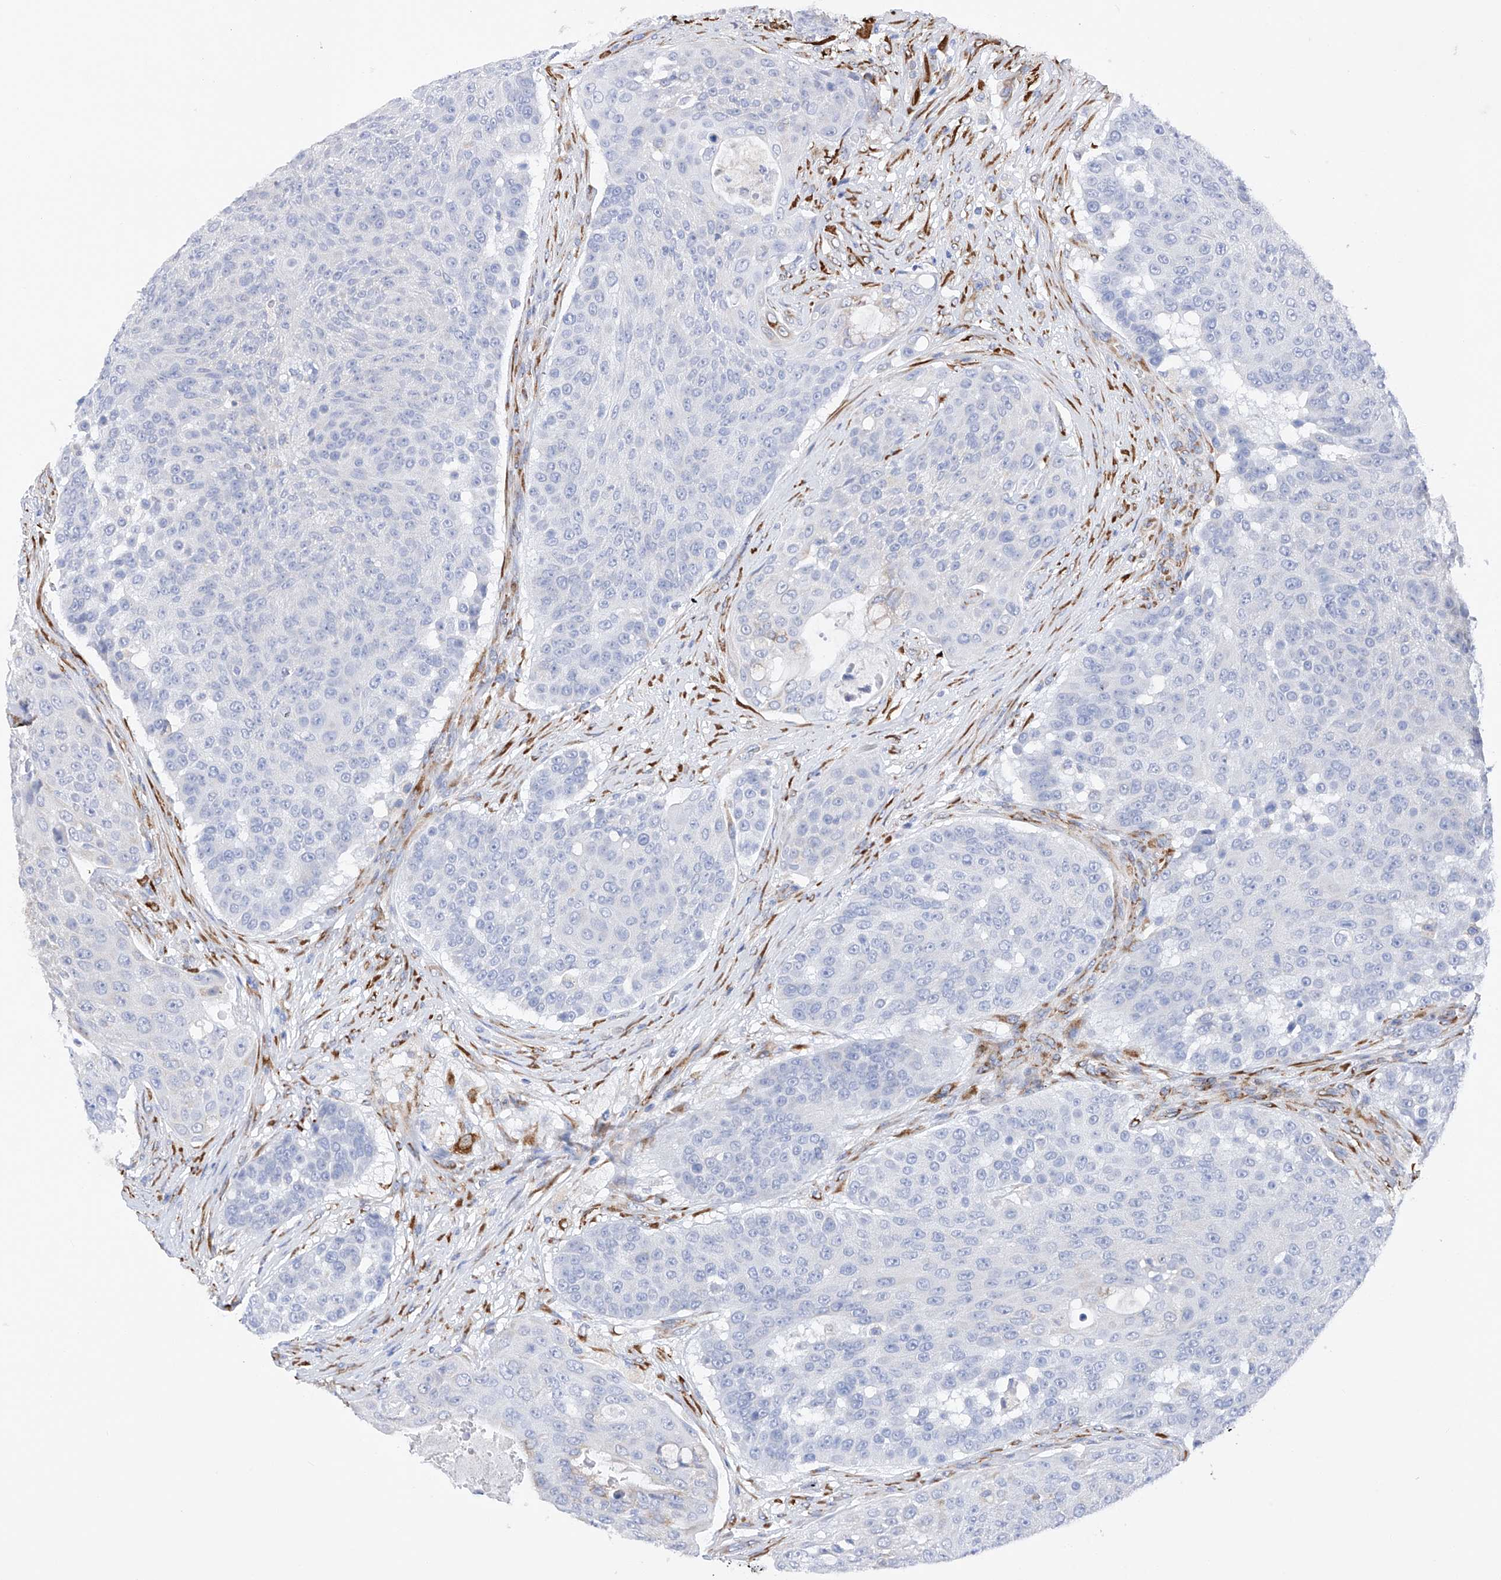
{"staining": {"intensity": "negative", "quantity": "none", "location": "none"}, "tissue": "urothelial cancer", "cell_type": "Tumor cells", "image_type": "cancer", "snomed": [{"axis": "morphology", "description": "Urothelial carcinoma, High grade"}, {"axis": "topography", "description": "Urinary bladder"}], "caption": "Immunohistochemical staining of human urothelial carcinoma (high-grade) shows no significant expression in tumor cells. (Stains: DAB immunohistochemistry with hematoxylin counter stain, Microscopy: brightfield microscopy at high magnification).", "gene": "PDIA5", "patient": {"sex": "female", "age": 63}}